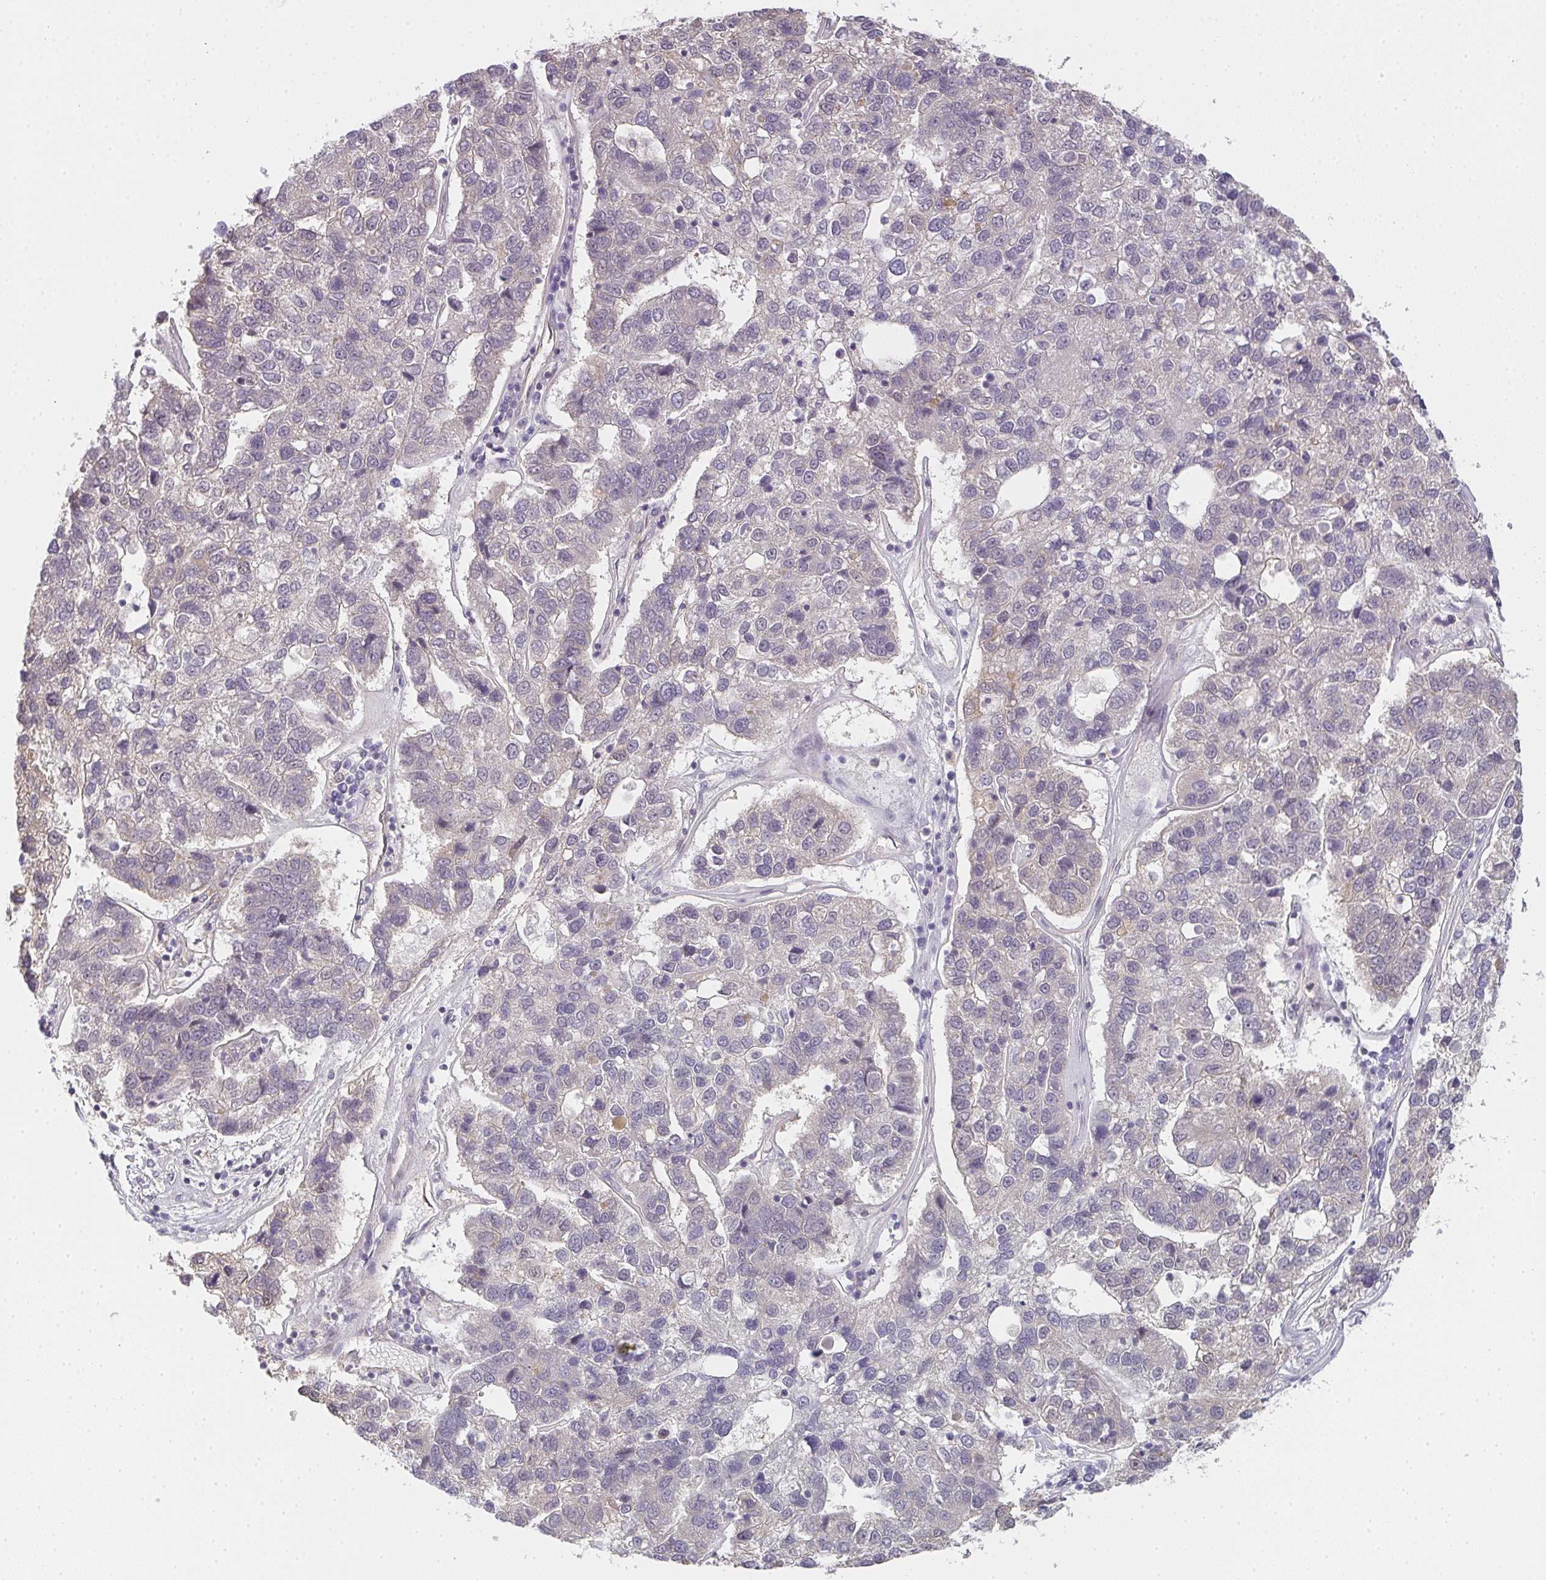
{"staining": {"intensity": "negative", "quantity": "none", "location": "none"}, "tissue": "pancreatic cancer", "cell_type": "Tumor cells", "image_type": "cancer", "snomed": [{"axis": "morphology", "description": "Adenocarcinoma, NOS"}, {"axis": "topography", "description": "Pancreas"}], "caption": "This is a photomicrograph of IHC staining of pancreatic cancer (adenocarcinoma), which shows no expression in tumor cells.", "gene": "GSDMB", "patient": {"sex": "female", "age": 61}}